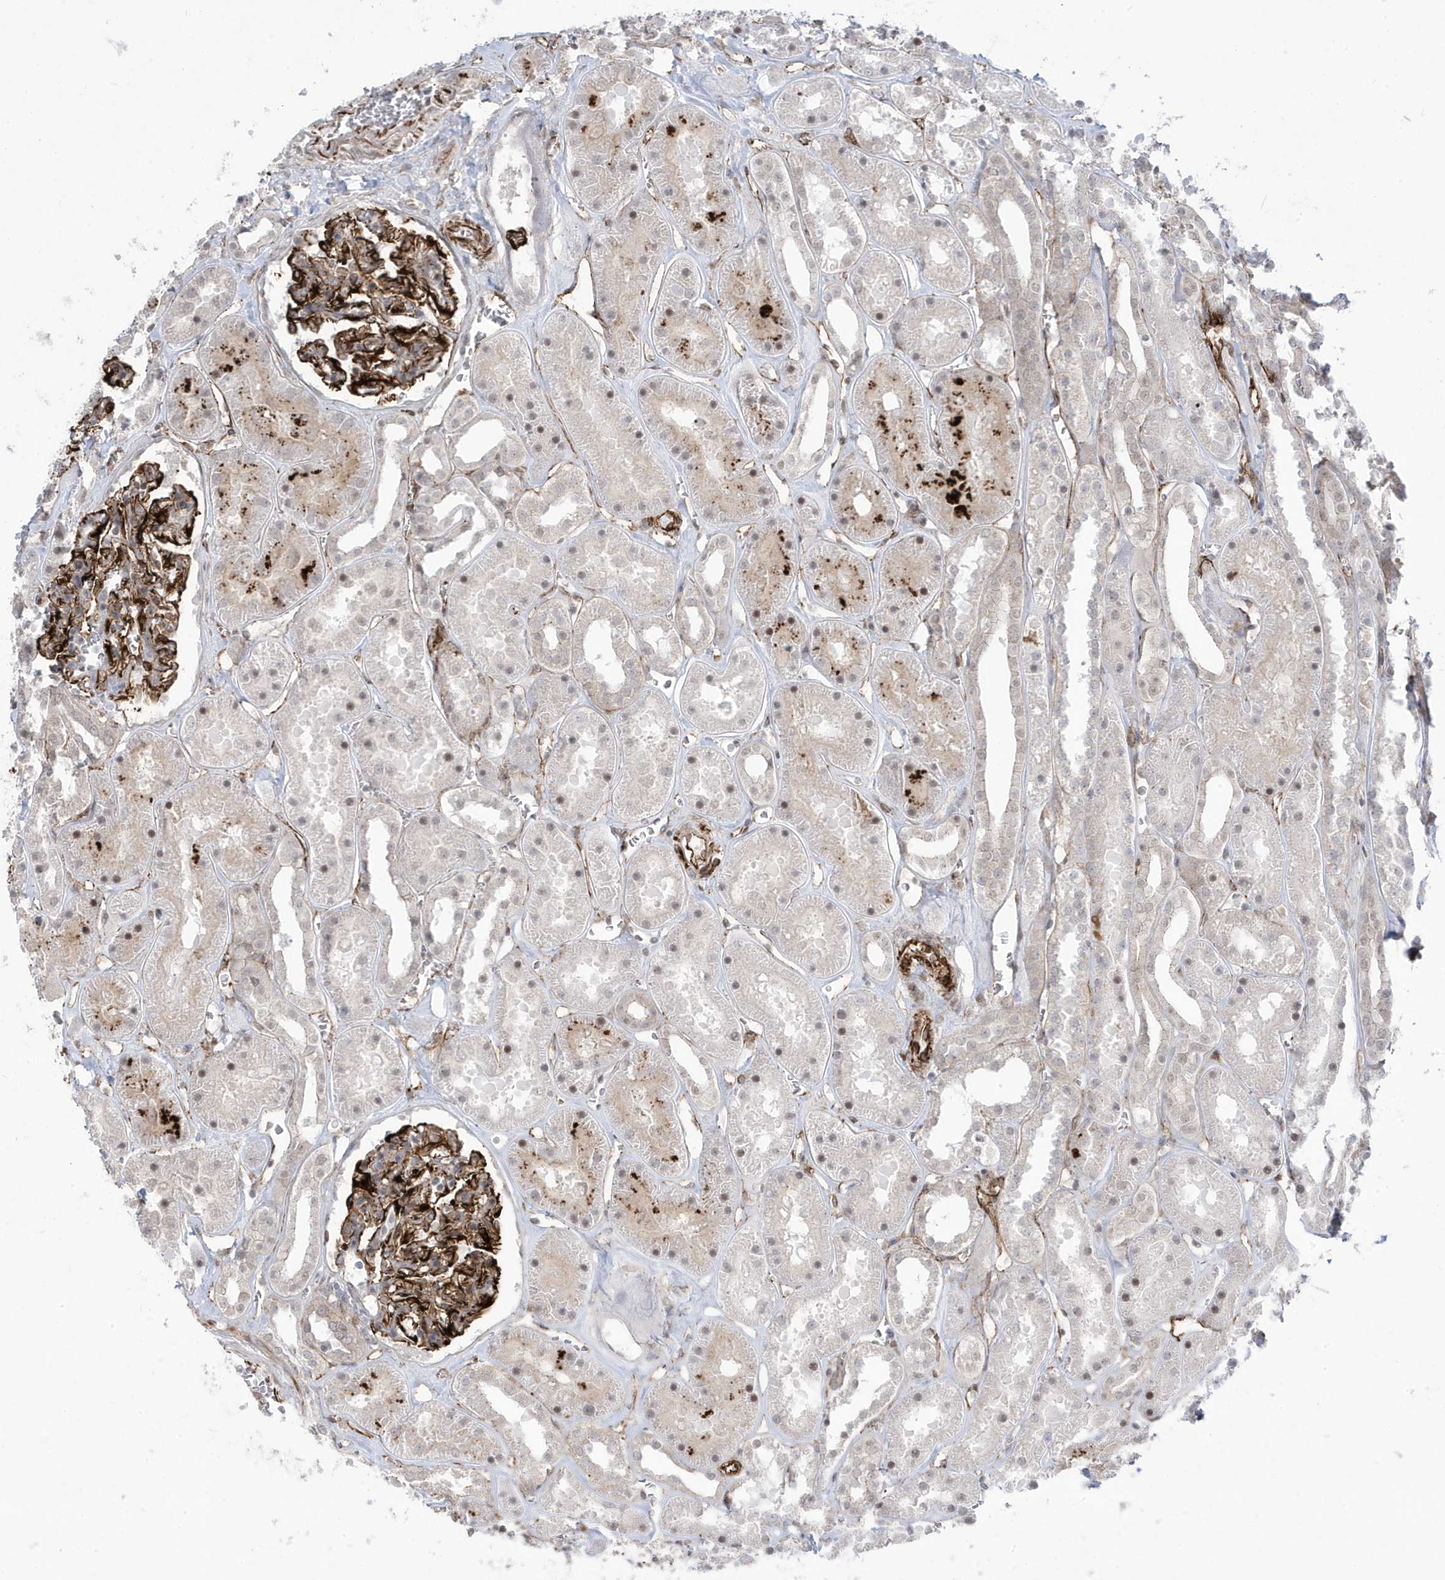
{"staining": {"intensity": "strong", "quantity": "25%-75%", "location": "cytoplasmic/membranous"}, "tissue": "kidney", "cell_type": "Cells in glomeruli", "image_type": "normal", "snomed": [{"axis": "morphology", "description": "Normal tissue, NOS"}, {"axis": "topography", "description": "Kidney"}], "caption": "This photomicrograph shows immunohistochemistry staining of benign human kidney, with high strong cytoplasmic/membranous expression in about 25%-75% of cells in glomeruli.", "gene": "ADAMTSL3", "patient": {"sex": "female", "age": 41}}